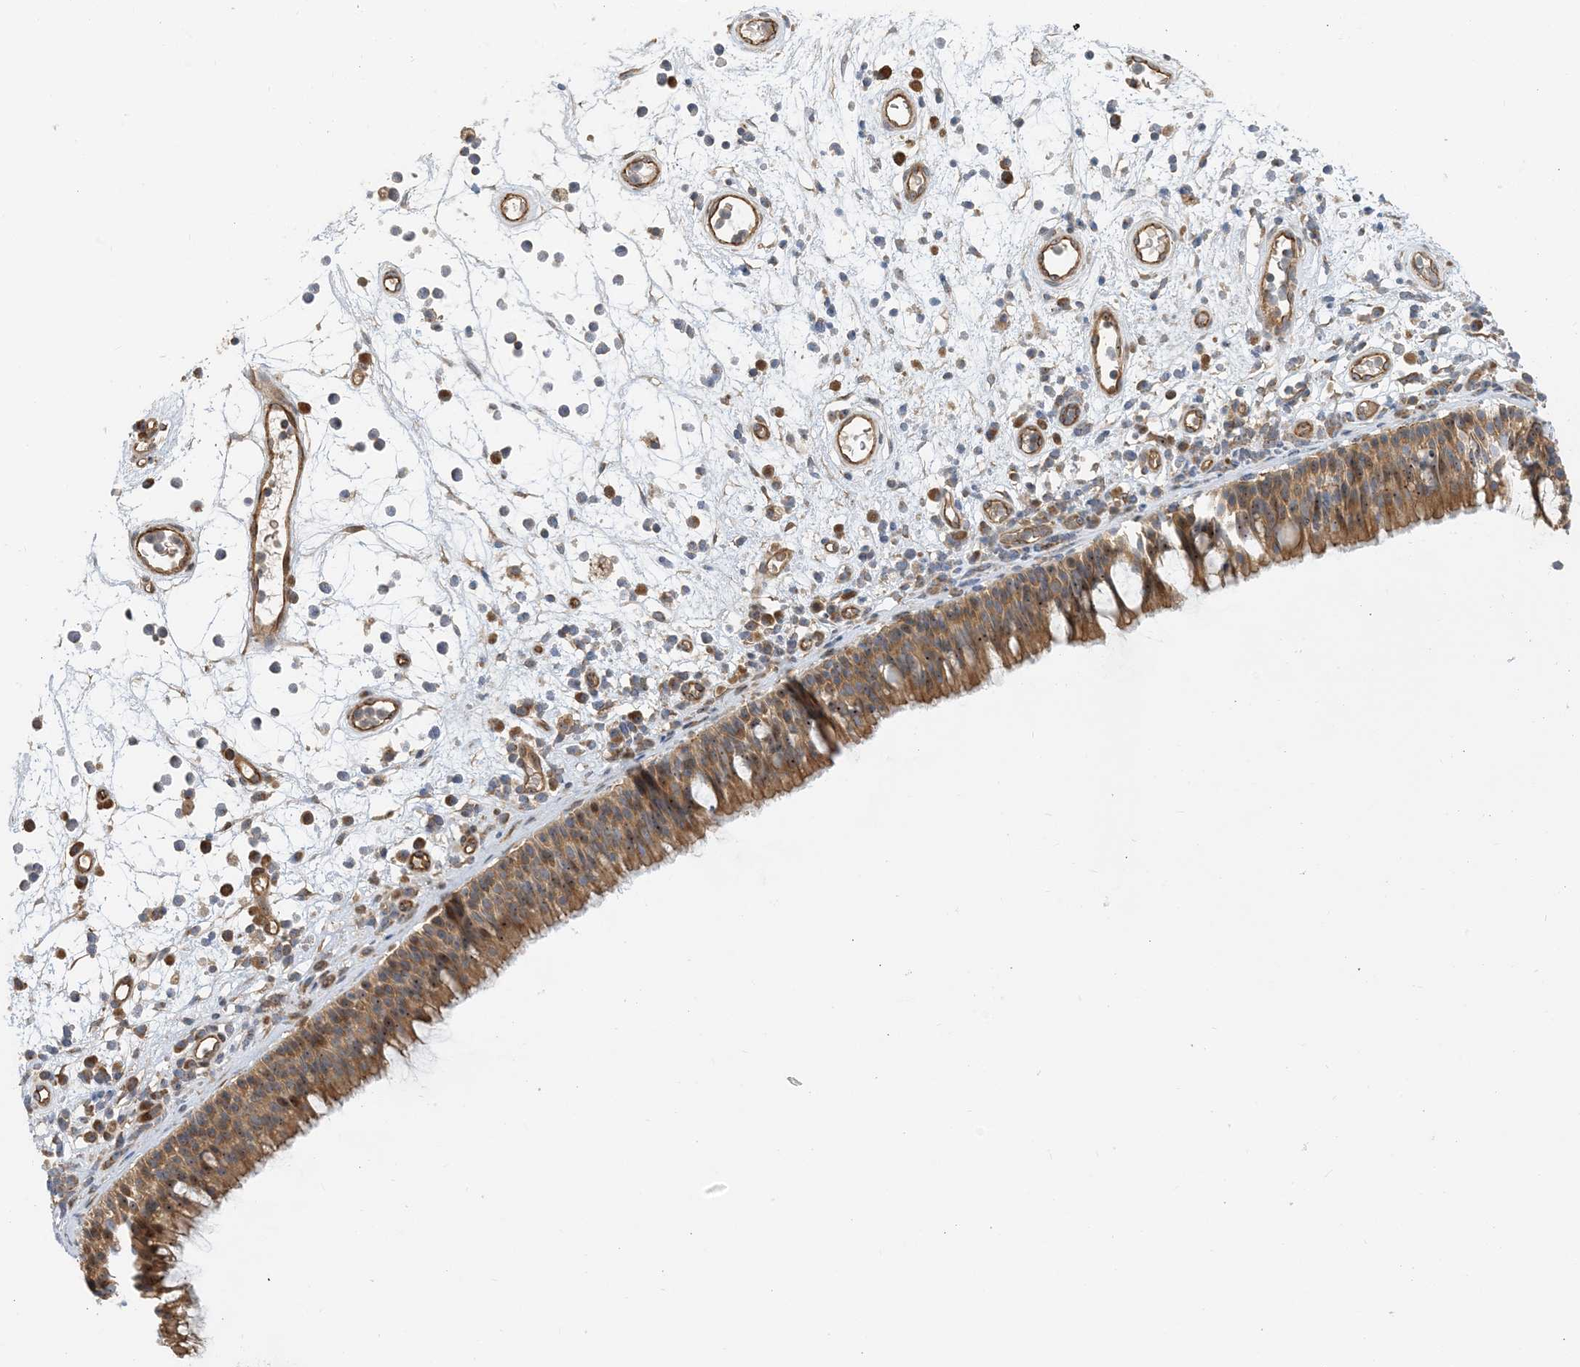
{"staining": {"intensity": "moderate", "quantity": ">75%", "location": "cytoplasmic/membranous"}, "tissue": "nasopharynx", "cell_type": "Respiratory epithelial cells", "image_type": "normal", "snomed": [{"axis": "morphology", "description": "Normal tissue, NOS"}, {"axis": "morphology", "description": "Inflammation, NOS"}, {"axis": "morphology", "description": "Malignant melanoma, Metastatic site"}, {"axis": "topography", "description": "Nasopharynx"}], "caption": "Respiratory epithelial cells show moderate cytoplasmic/membranous positivity in about >75% of cells in benign nasopharynx.", "gene": "MYL5", "patient": {"sex": "male", "age": 70}}